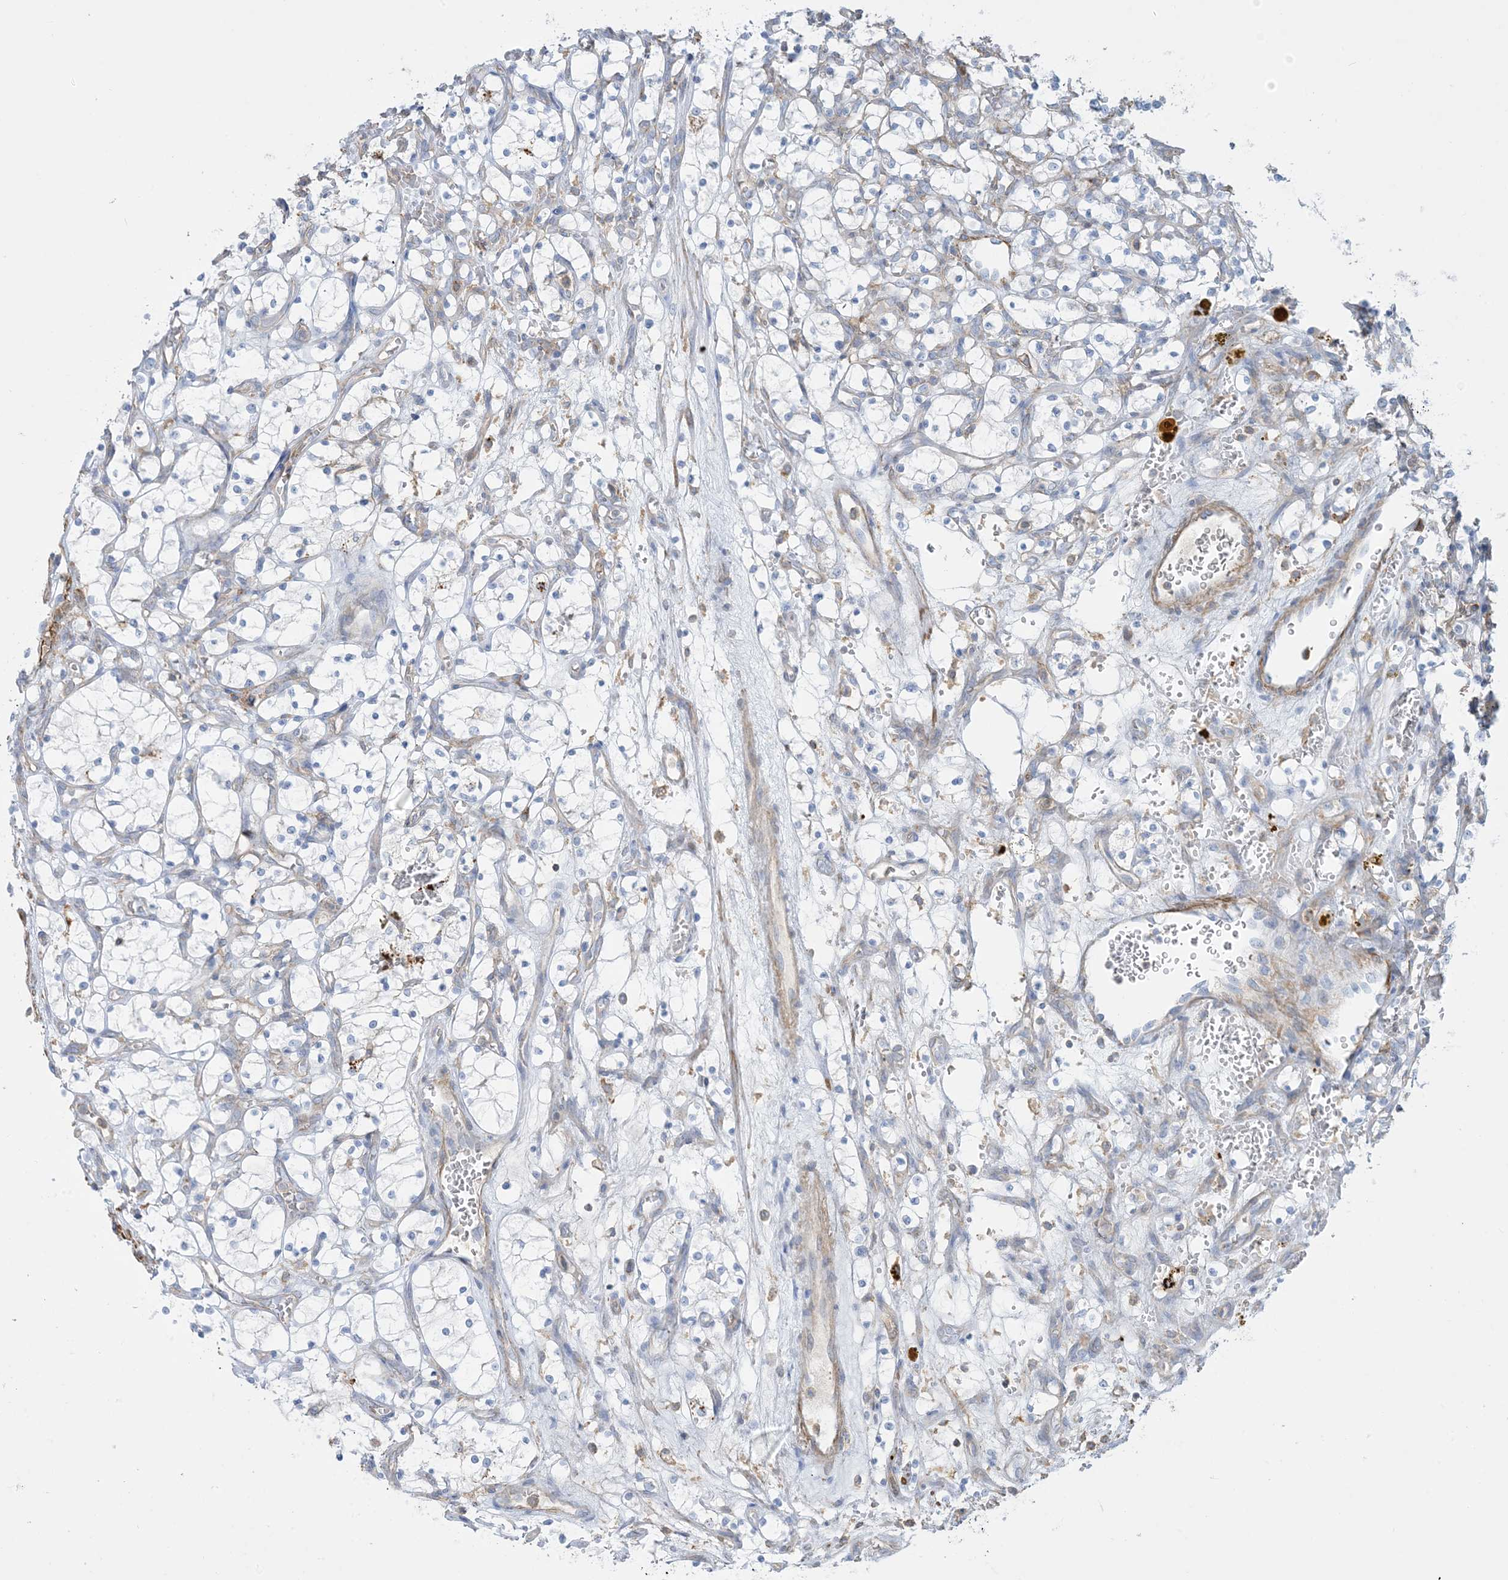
{"staining": {"intensity": "negative", "quantity": "none", "location": "none"}, "tissue": "renal cancer", "cell_type": "Tumor cells", "image_type": "cancer", "snomed": [{"axis": "morphology", "description": "Adenocarcinoma, NOS"}, {"axis": "topography", "description": "Kidney"}], "caption": "Immunohistochemical staining of human renal adenocarcinoma reveals no significant staining in tumor cells. (DAB (3,3'-diaminobenzidine) immunohistochemistry visualized using brightfield microscopy, high magnification).", "gene": "GTF3C2", "patient": {"sex": "female", "age": 69}}